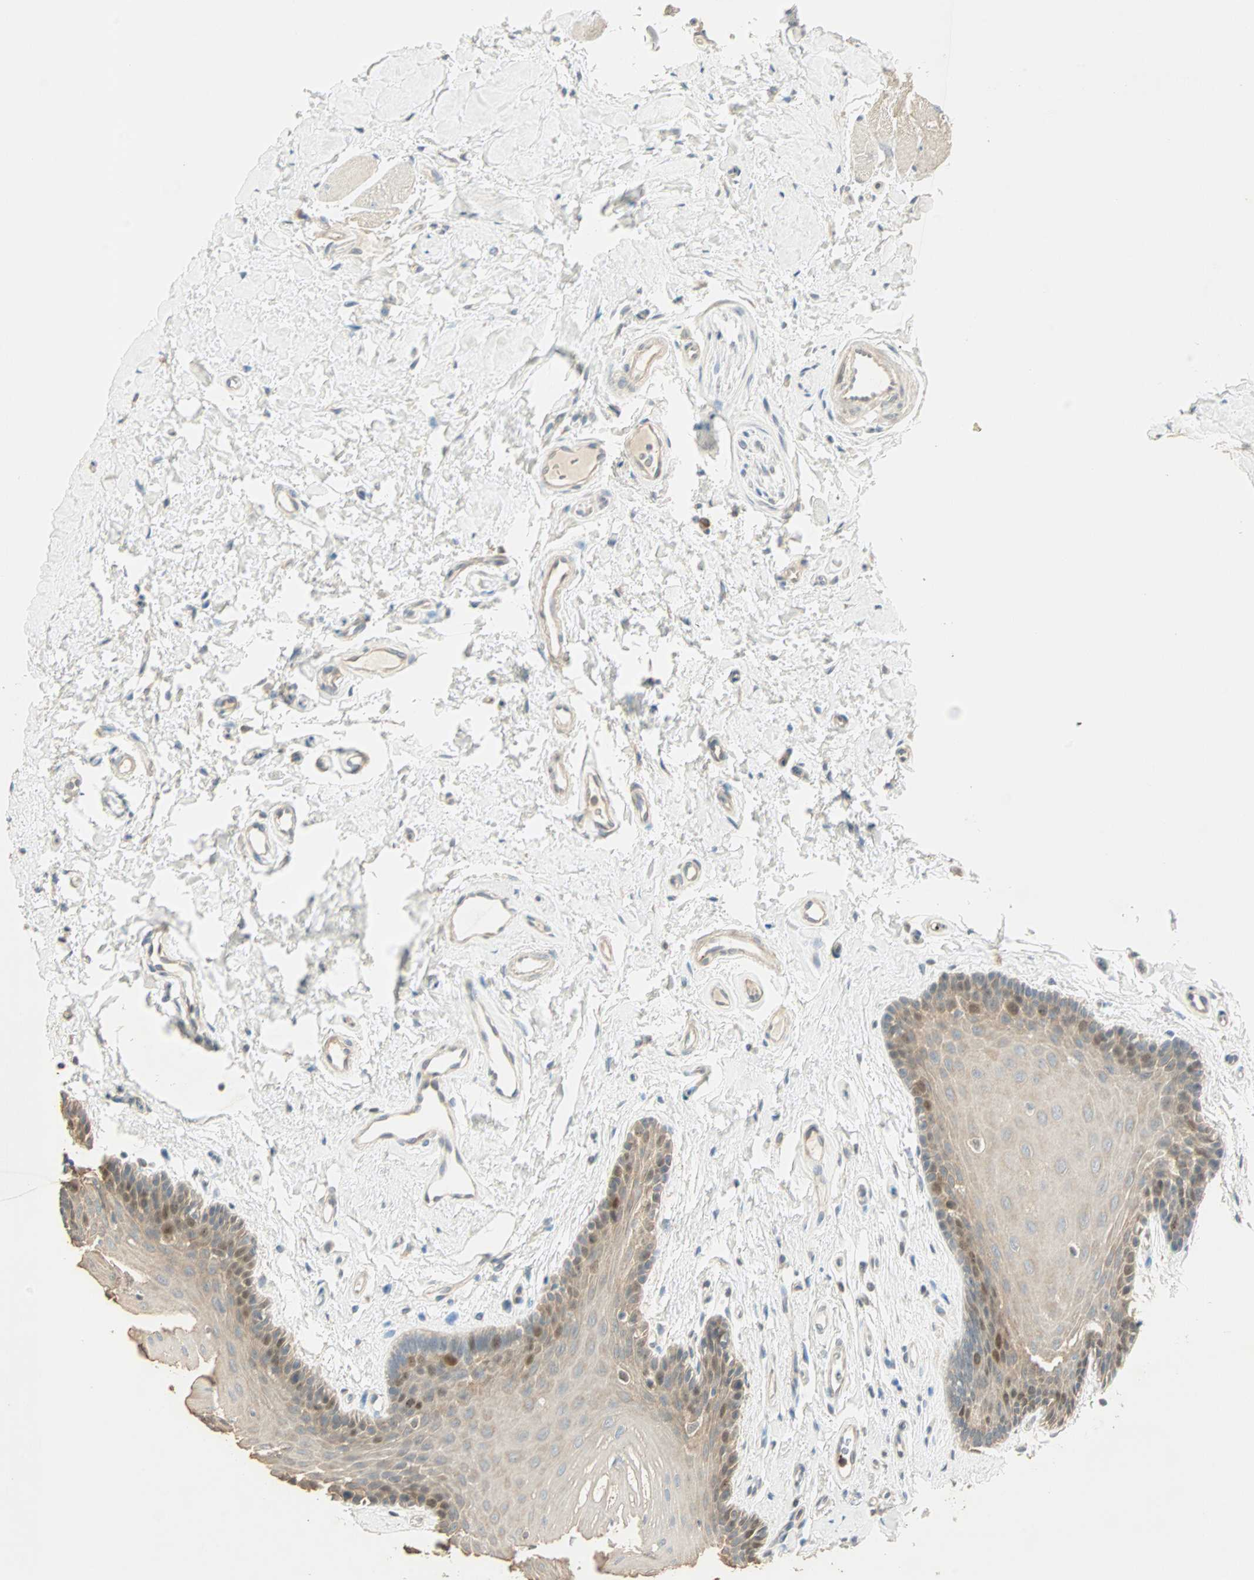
{"staining": {"intensity": "weak", "quantity": "<25%", "location": "cytoplasmic/membranous"}, "tissue": "oral mucosa", "cell_type": "Squamous epithelial cells", "image_type": "normal", "snomed": [{"axis": "morphology", "description": "Normal tissue, NOS"}, {"axis": "topography", "description": "Oral tissue"}], "caption": "An immunohistochemistry image of benign oral mucosa is shown. There is no staining in squamous epithelial cells of oral mucosa.", "gene": "RAD18", "patient": {"sex": "male", "age": 62}}